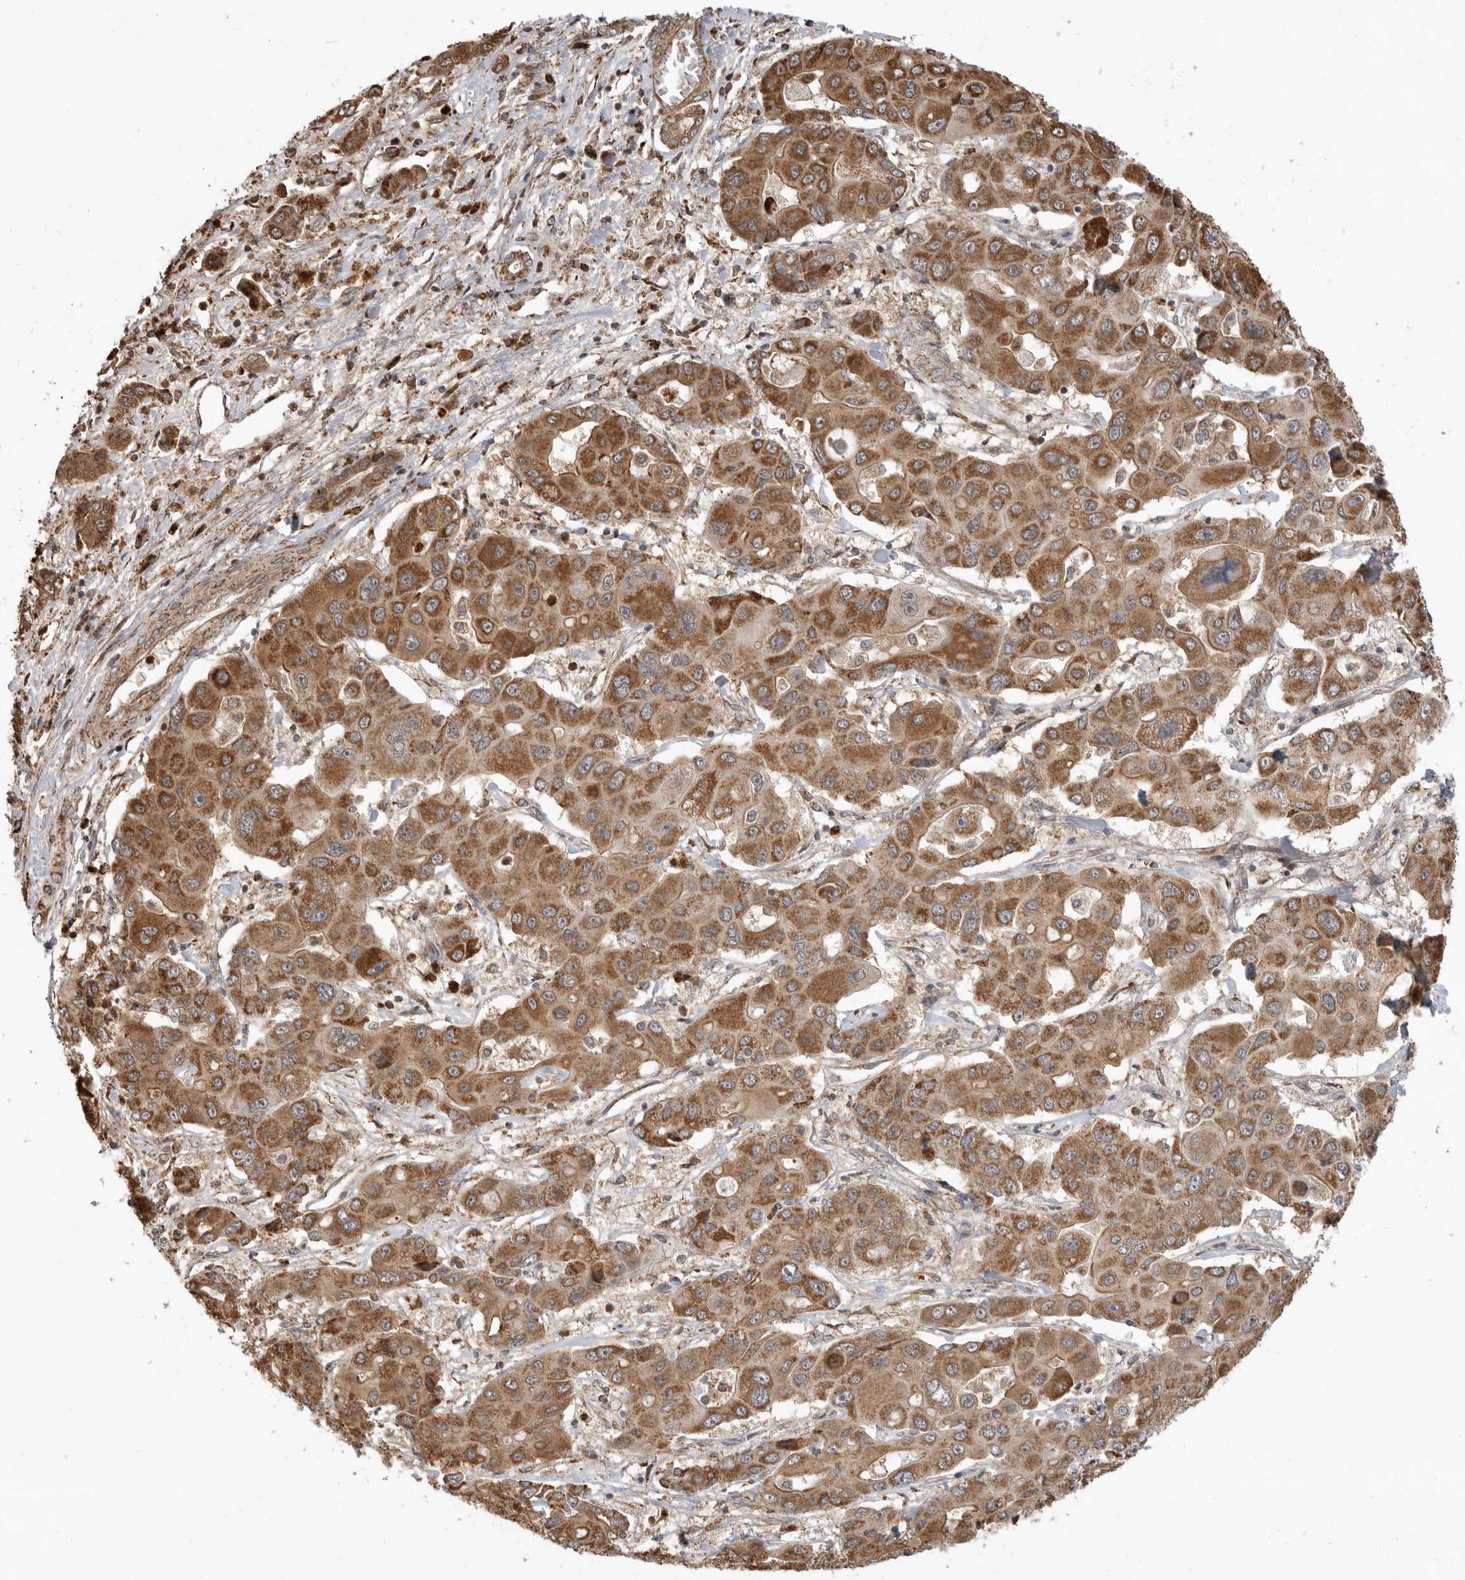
{"staining": {"intensity": "moderate", "quantity": ">75%", "location": "cytoplasmic/membranous"}, "tissue": "liver cancer", "cell_type": "Tumor cells", "image_type": "cancer", "snomed": [{"axis": "morphology", "description": "Cholangiocarcinoma"}, {"axis": "topography", "description": "Liver"}], "caption": "Human liver cancer (cholangiocarcinoma) stained for a protein (brown) demonstrates moderate cytoplasmic/membranous positive positivity in approximately >75% of tumor cells.", "gene": "GCNT2", "patient": {"sex": "male", "age": 67}}